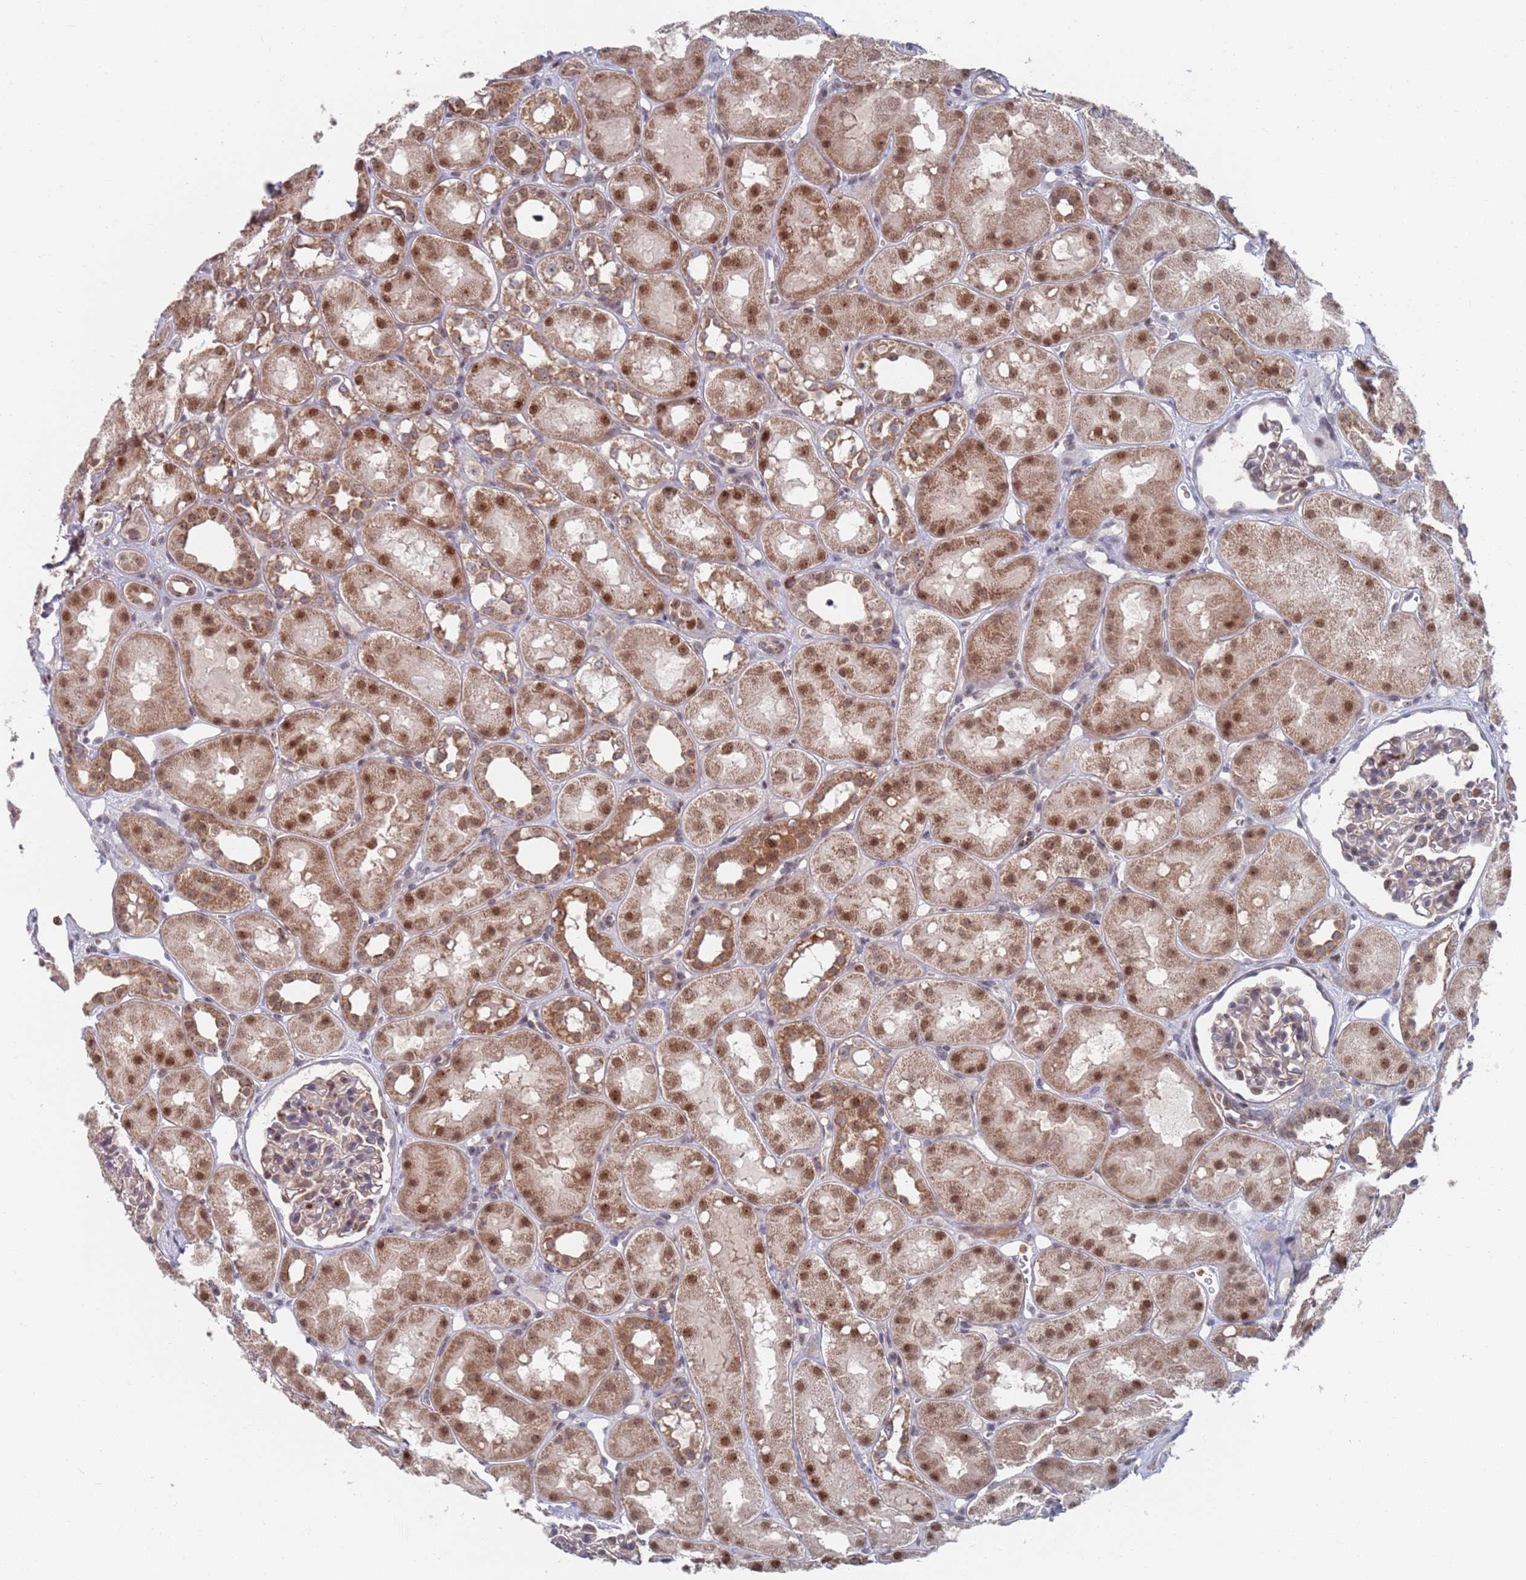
{"staining": {"intensity": "weak", "quantity": "<25%", "location": "nuclear"}, "tissue": "kidney", "cell_type": "Cells in glomeruli", "image_type": "normal", "snomed": [{"axis": "morphology", "description": "Normal tissue, NOS"}, {"axis": "topography", "description": "Kidney"}], "caption": "Micrograph shows no protein expression in cells in glomeruli of normal kidney. (Brightfield microscopy of DAB (3,3'-diaminobenzidine) immunohistochemistry (IHC) at high magnification).", "gene": "RPP25", "patient": {"sex": "male", "age": 16}}